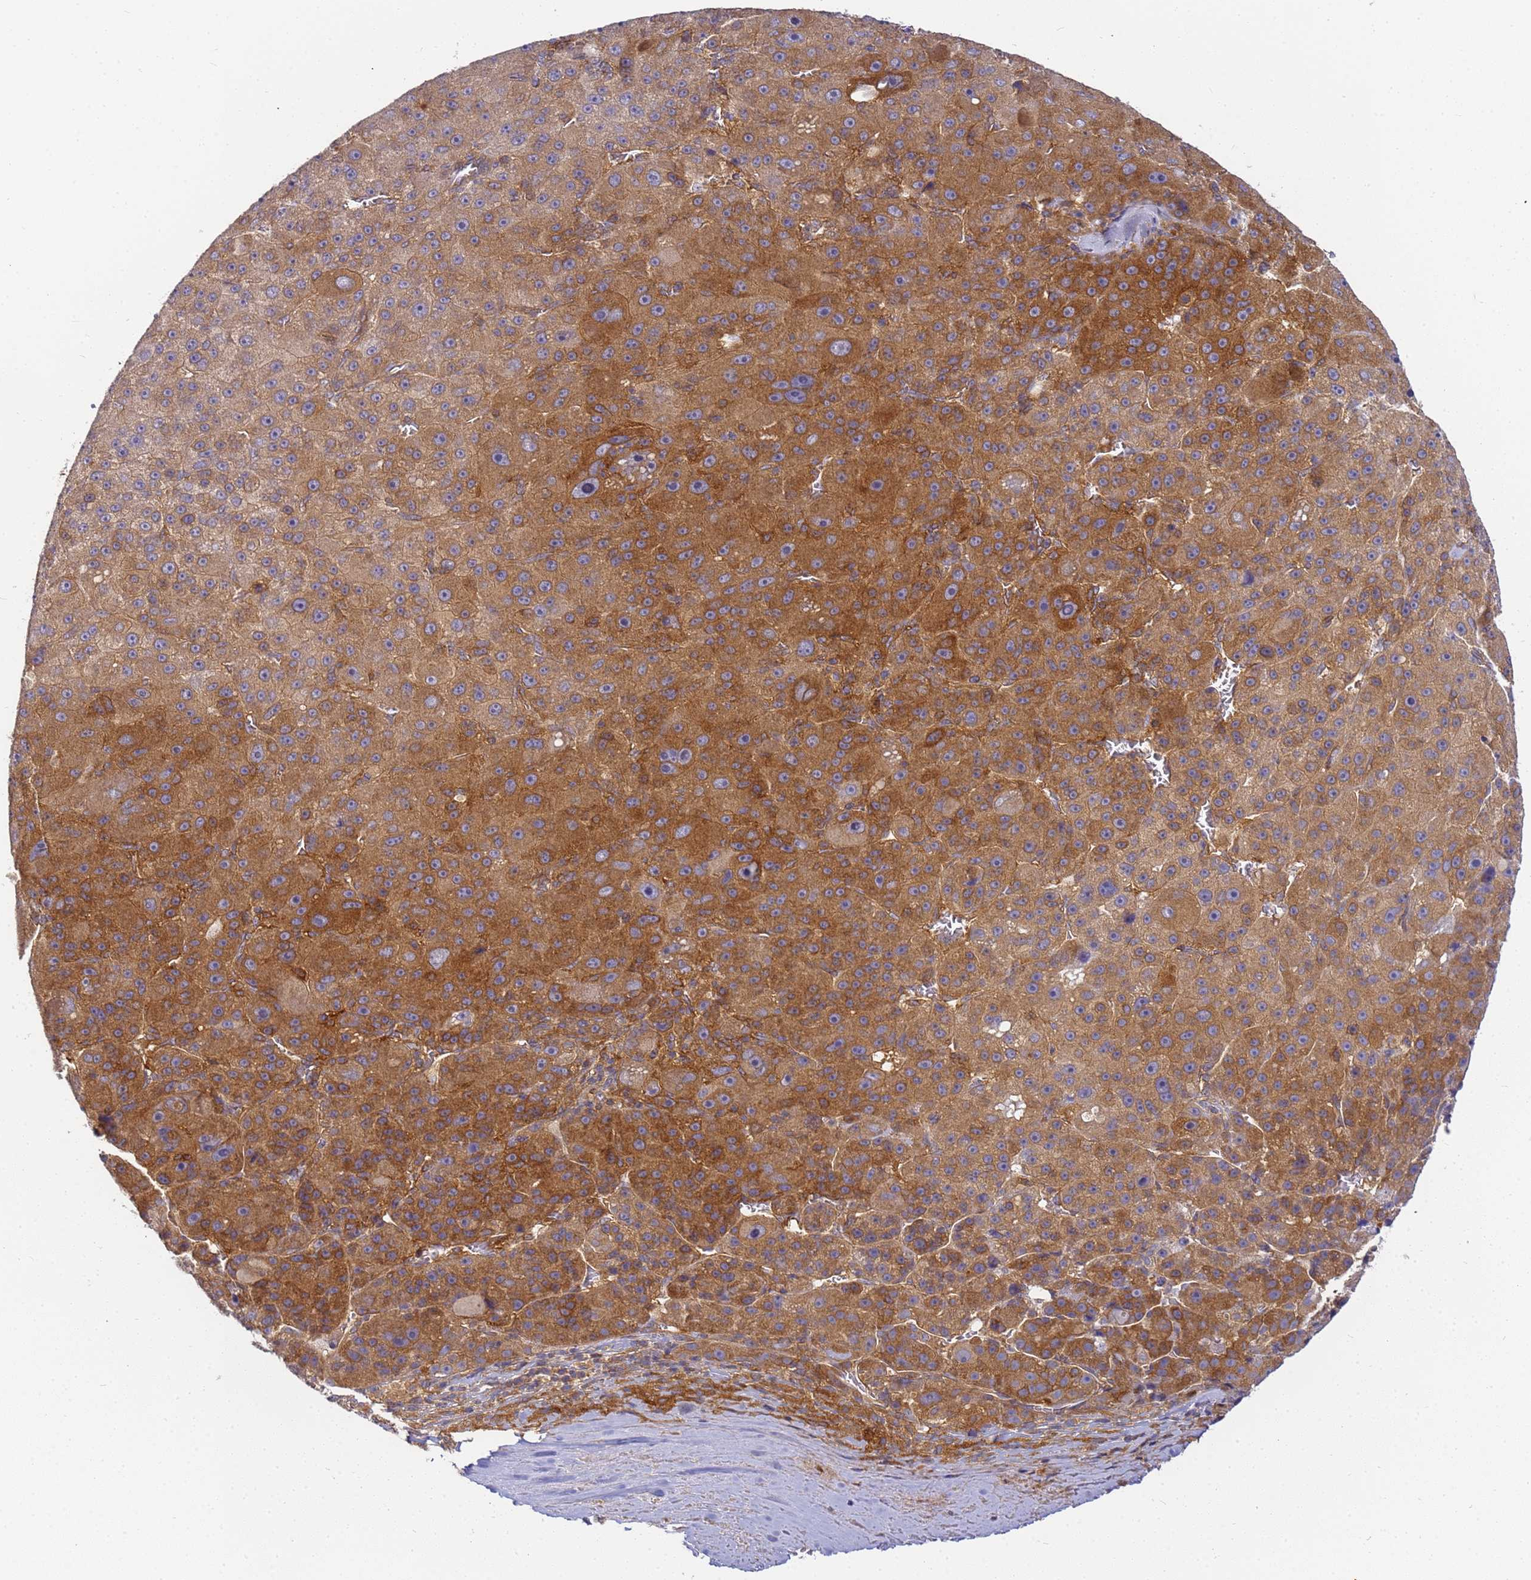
{"staining": {"intensity": "moderate", "quantity": ">75%", "location": "cytoplasmic/membranous"}, "tissue": "liver cancer", "cell_type": "Tumor cells", "image_type": "cancer", "snomed": [{"axis": "morphology", "description": "Carcinoma, Hepatocellular, NOS"}, {"axis": "topography", "description": "Liver"}], "caption": "Protein positivity by immunohistochemistry shows moderate cytoplasmic/membranous staining in approximately >75% of tumor cells in hepatocellular carcinoma (liver). (DAB (3,3'-diaminobenzidine) = brown stain, brightfield microscopy at high magnification).", "gene": "CHM", "patient": {"sex": "male", "age": 76}}